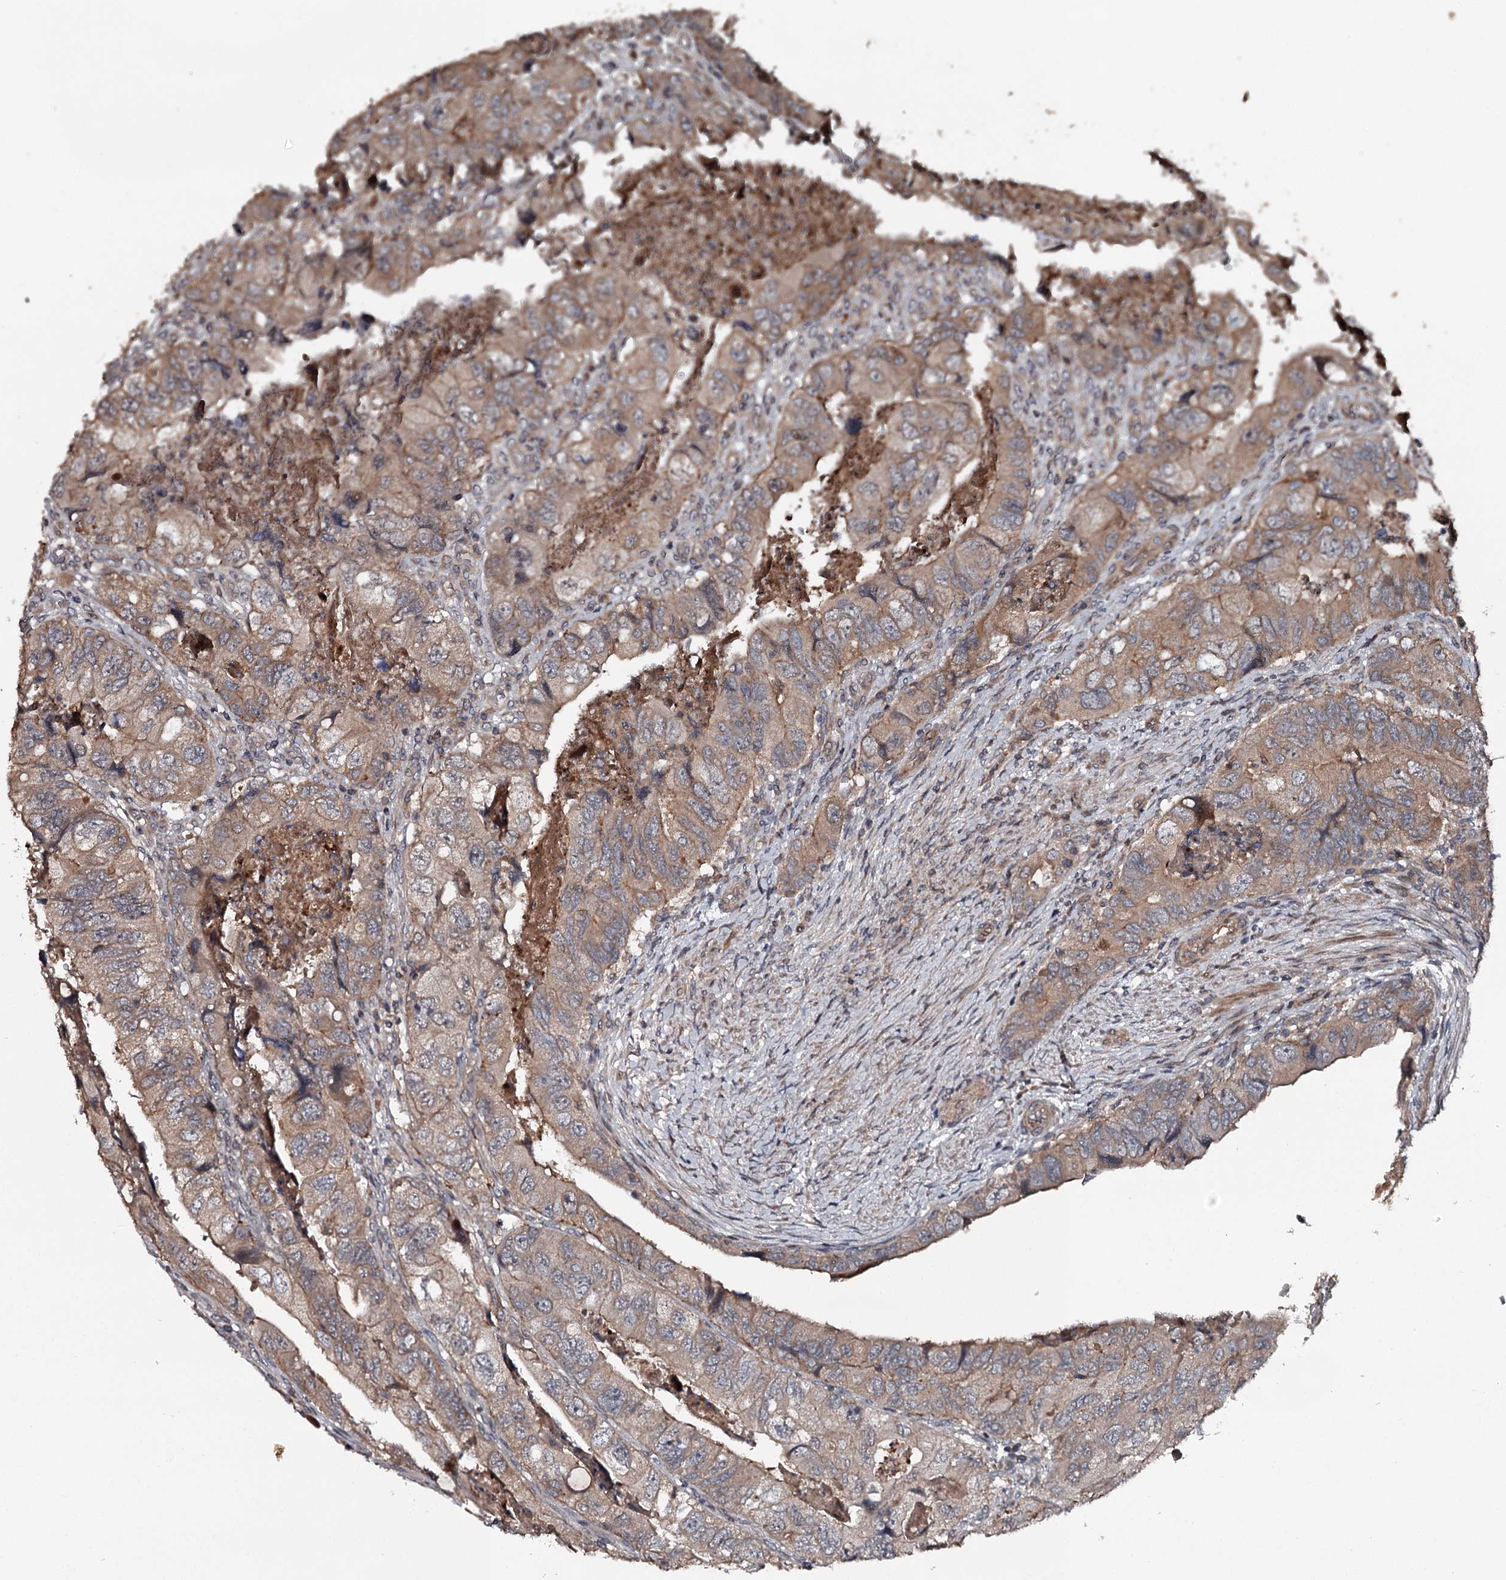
{"staining": {"intensity": "moderate", "quantity": "25%-75%", "location": "cytoplasmic/membranous"}, "tissue": "colorectal cancer", "cell_type": "Tumor cells", "image_type": "cancer", "snomed": [{"axis": "morphology", "description": "Adenocarcinoma, NOS"}, {"axis": "topography", "description": "Rectum"}], "caption": "A high-resolution micrograph shows immunohistochemistry staining of colorectal cancer (adenocarcinoma), which shows moderate cytoplasmic/membranous expression in about 25%-75% of tumor cells. (IHC, brightfield microscopy, high magnification).", "gene": "RAB21", "patient": {"sex": "male", "age": 63}}